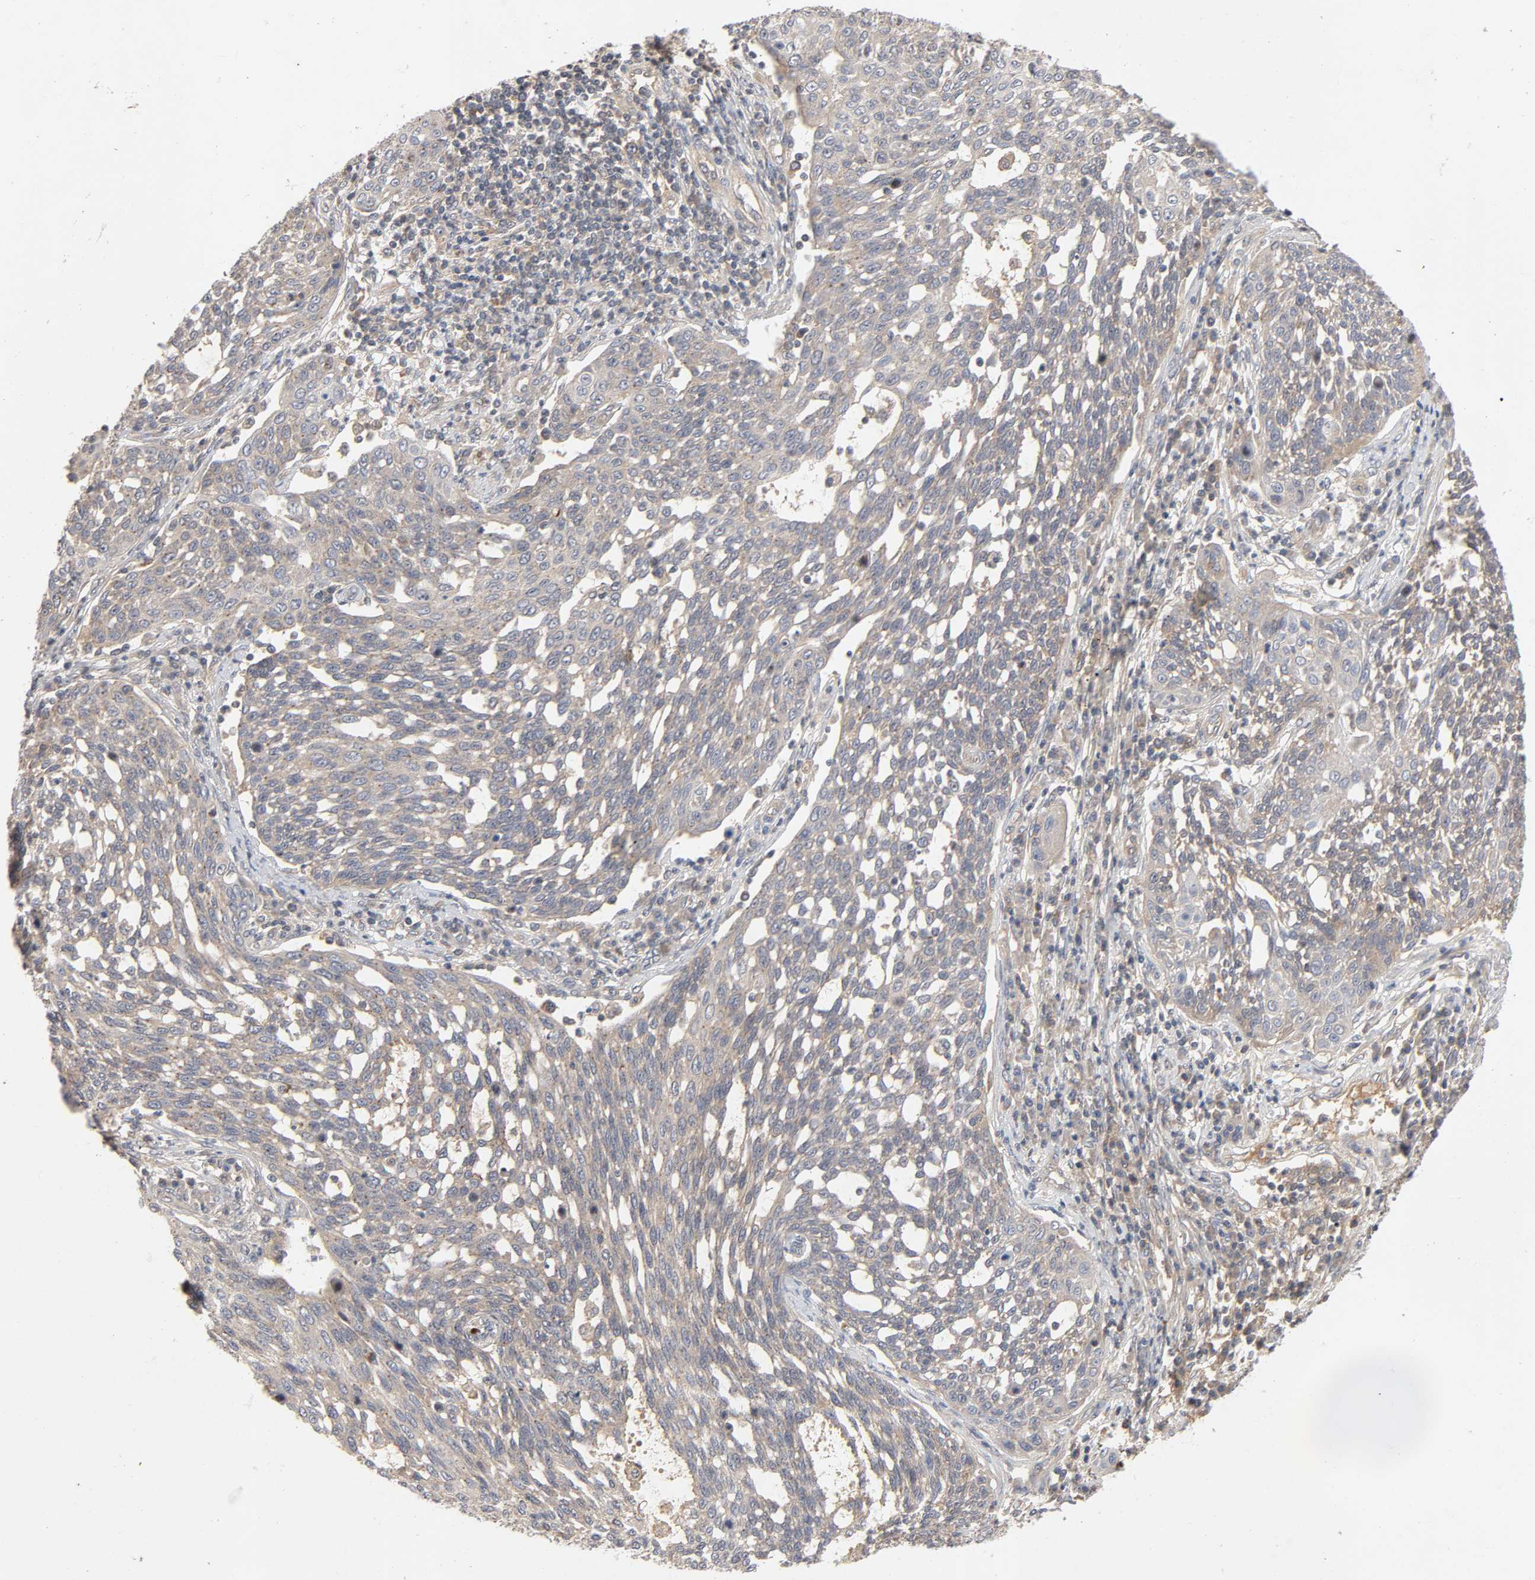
{"staining": {"intensity": "moderate", "quantity": ">75%", "location": "cytoplasmic/membranous"}, "tissue": "cervical cancer", "cell_type": "Tumor cells", "image_type": "cancer", "snomed": [{"axis": "morphology", "description": "Squamous cell carcinoma, NOS"}, {"axis": "topography", "description": "Cervix"}], "caption": "Human cervical squamous cell carcinoma stained with a brown dye reveals moderate cytoplasmic/membranous positive positivity in approximately >75% of tumor cells.", "gene": "CPB2", "patient": {"sex": "female", "age": 34}}